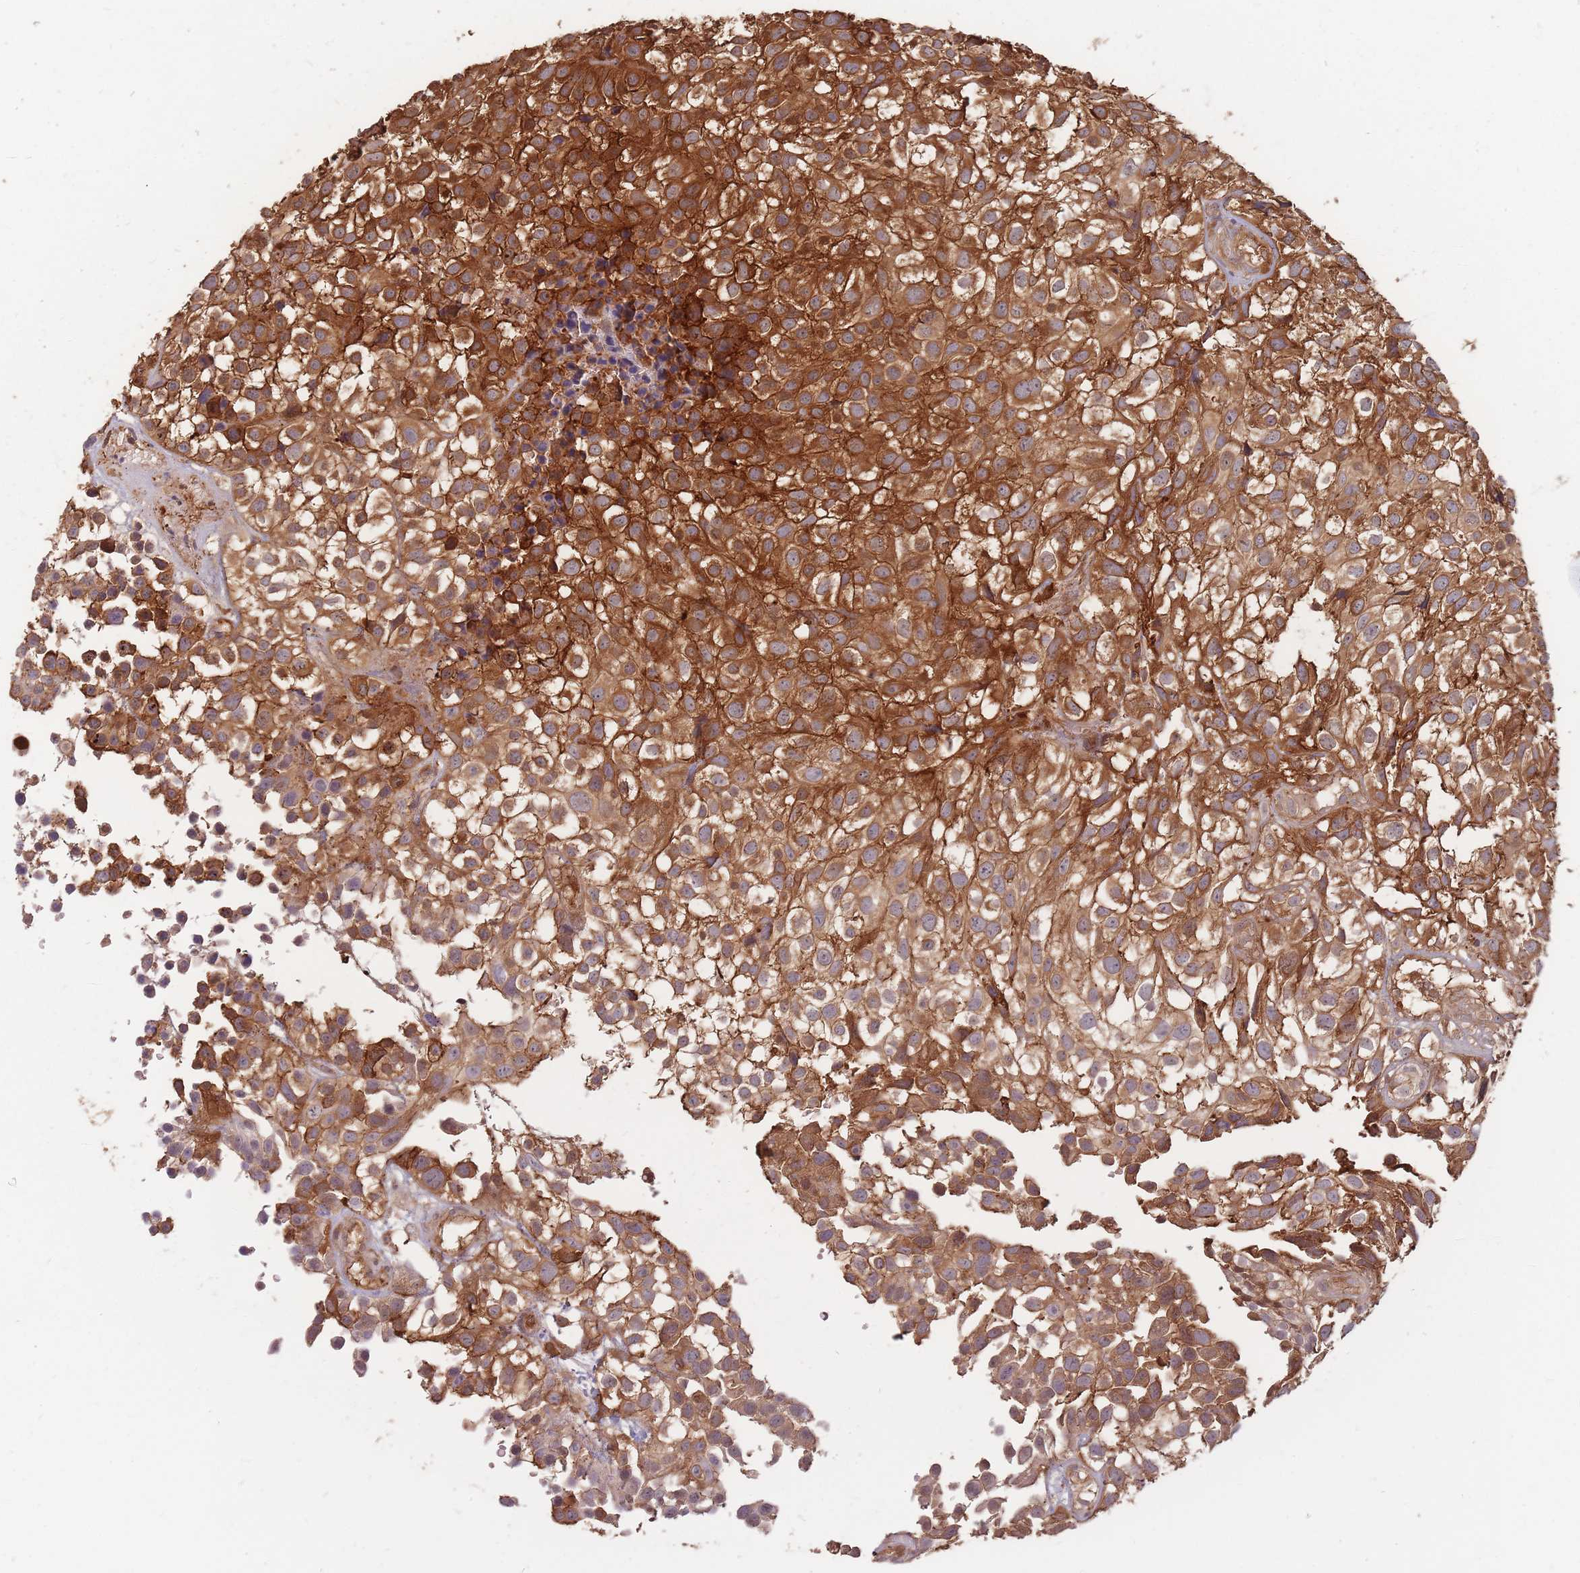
{"staining": {"intensity": "strong", "quantity": ">75%", "location": "cytoplasmic/membranous"}, "tissue": "urothelial cancer", "cell_type": "Tumor cells", "image_type": "cancer", "snomed": [{"axis": "morphology", "description": "Urothelial carcinoma, High grade"}, {"axis": "topography", "description": "Urinary bladder"}], "caption": "Immunohistochemistry (IHC) image of urothelial cancer stained for a protein (brown), which shows high levels of strong cytoplasmic/membranous staining in approximately >75% of tumor cells.", "gene": "PLS3", "patient": {"sex": "male", "age": 56}}